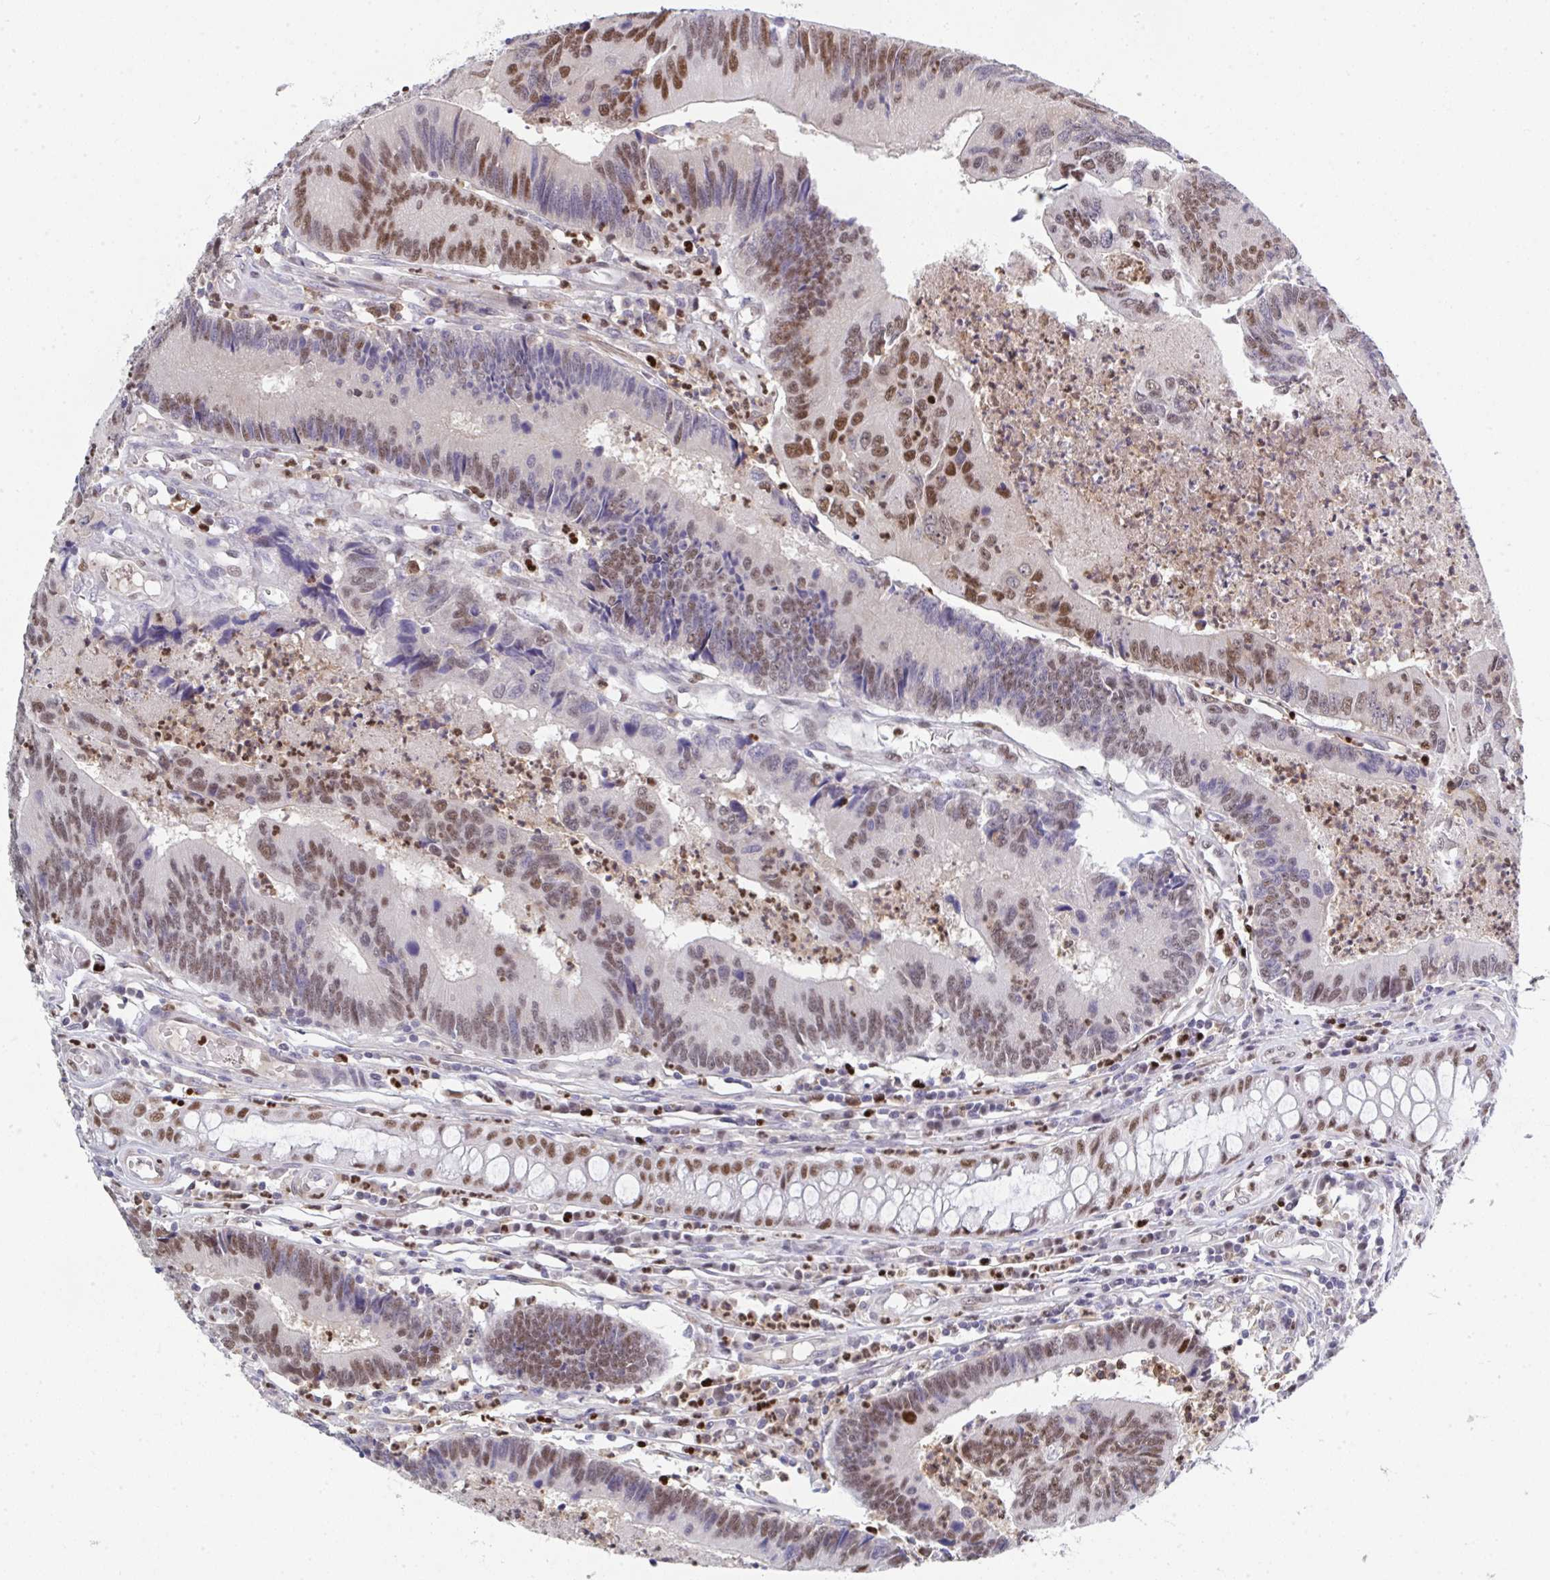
{"staining": {"intensity": "moderate", "quantity": "25%-75%", "location": "nuclear"}, "tissue": "colorectal cancer", "cell_type": "Tumor cells", "image_type": "cancer", "snomed": [{"axis": "morphology", "description": "Adenocarcinoma, NOS"}, {"axis": "topography", "description": "Colon"}], "caption": "IHC image of colorectal adenocarcinoma stained for a protein (brown), which exhibits medium levels of moderate nuclear staining in approximately 25%-75% of tumor cells.", "gene": "JDP2", "patient": {"sex": "female", "age": 67}}